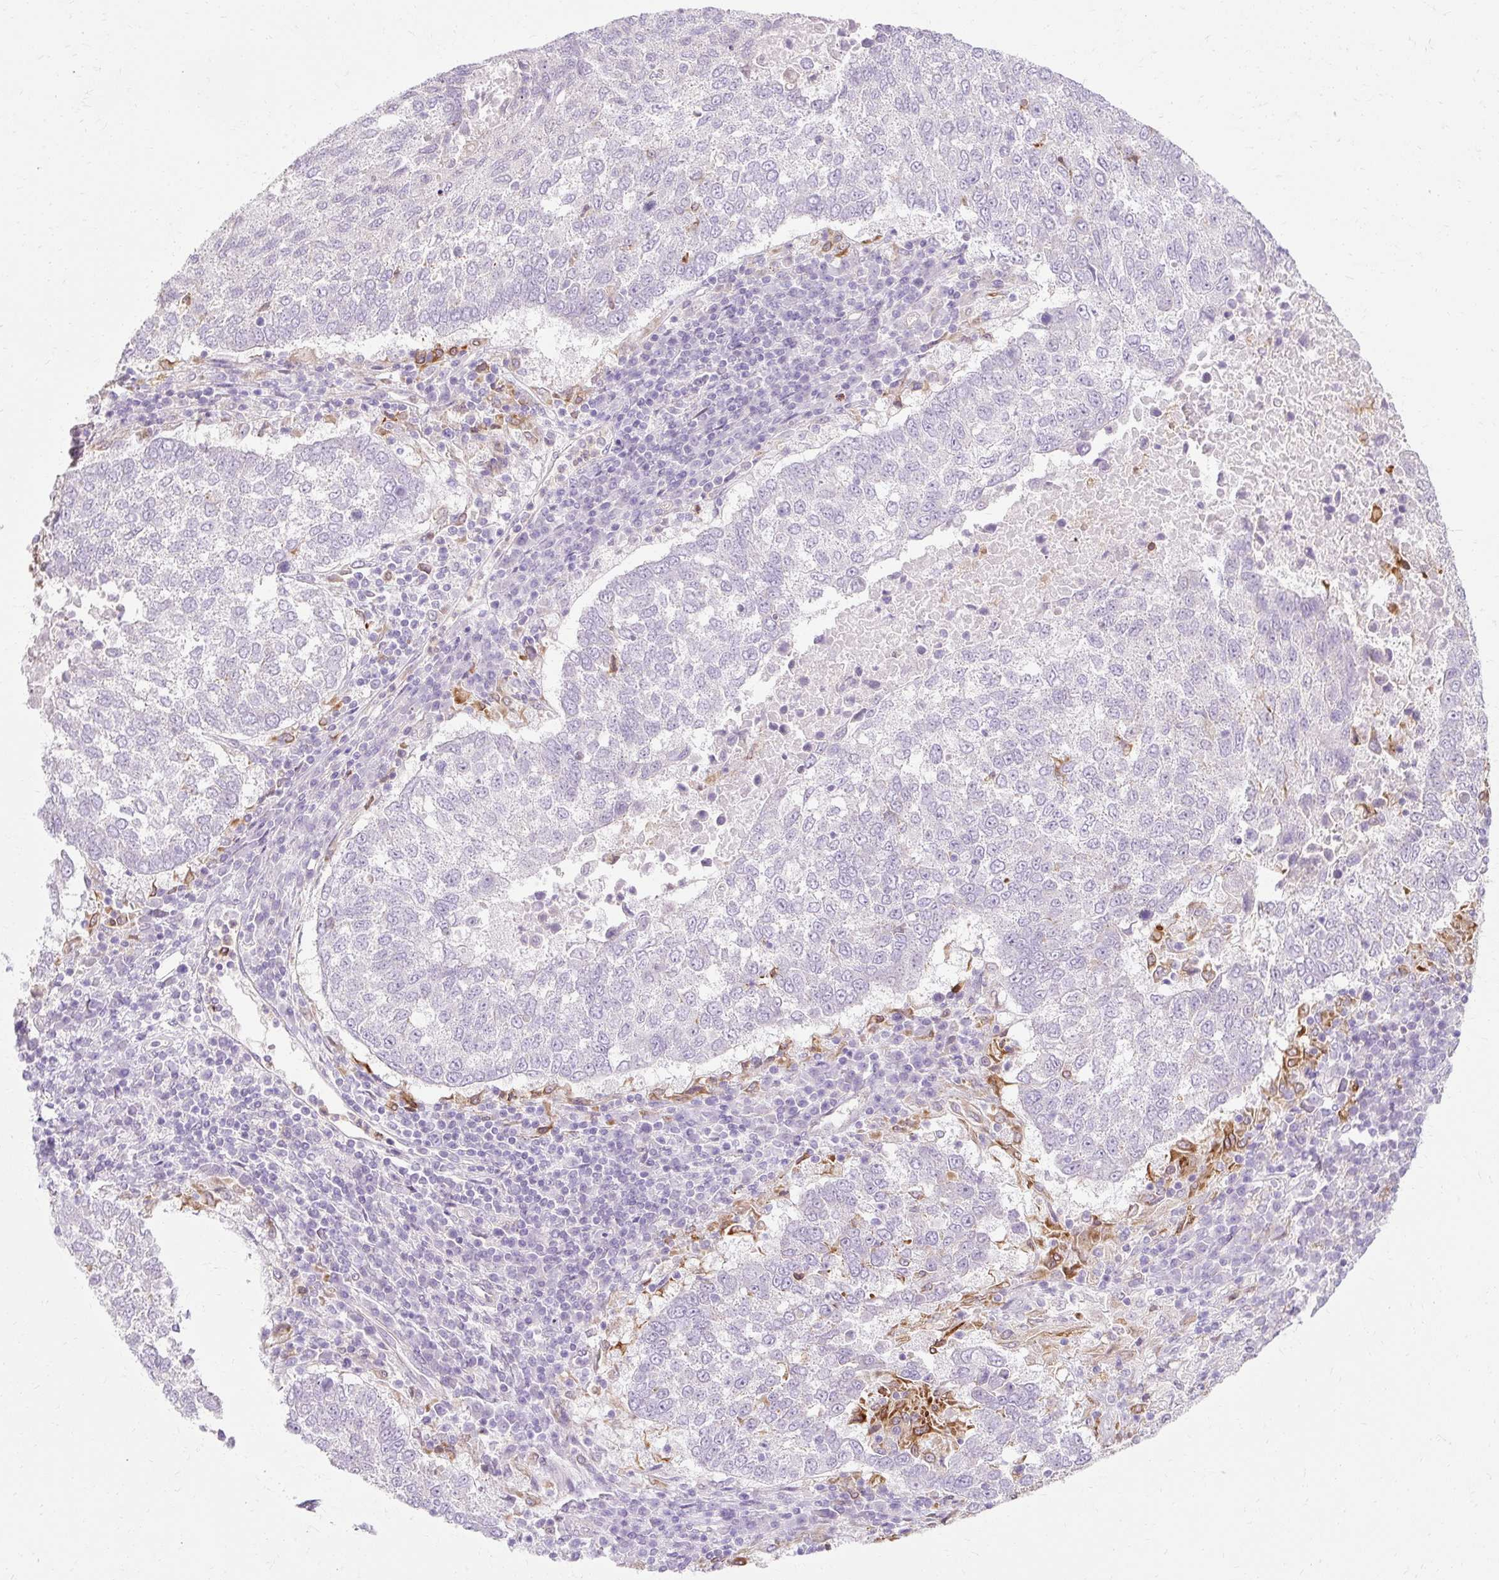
{"staining": {"intensity": "negative", "quantity": "none", "location": "none"}, "tissue": "lung cancer", "cell_type": "Tumor cells", "image_type": "cancer", "snomed": [{"axis": "morphology", "description": "Squamous cell carcinoma, NOS"}, {"axis": "topography", "description": "Lung"}], "caption": "Tumor cells show no significant protein positivity in squamous cell carcinoma (lung).", "gene": "HSD11B1", "patient": {"sex": "male", "age": 73}}